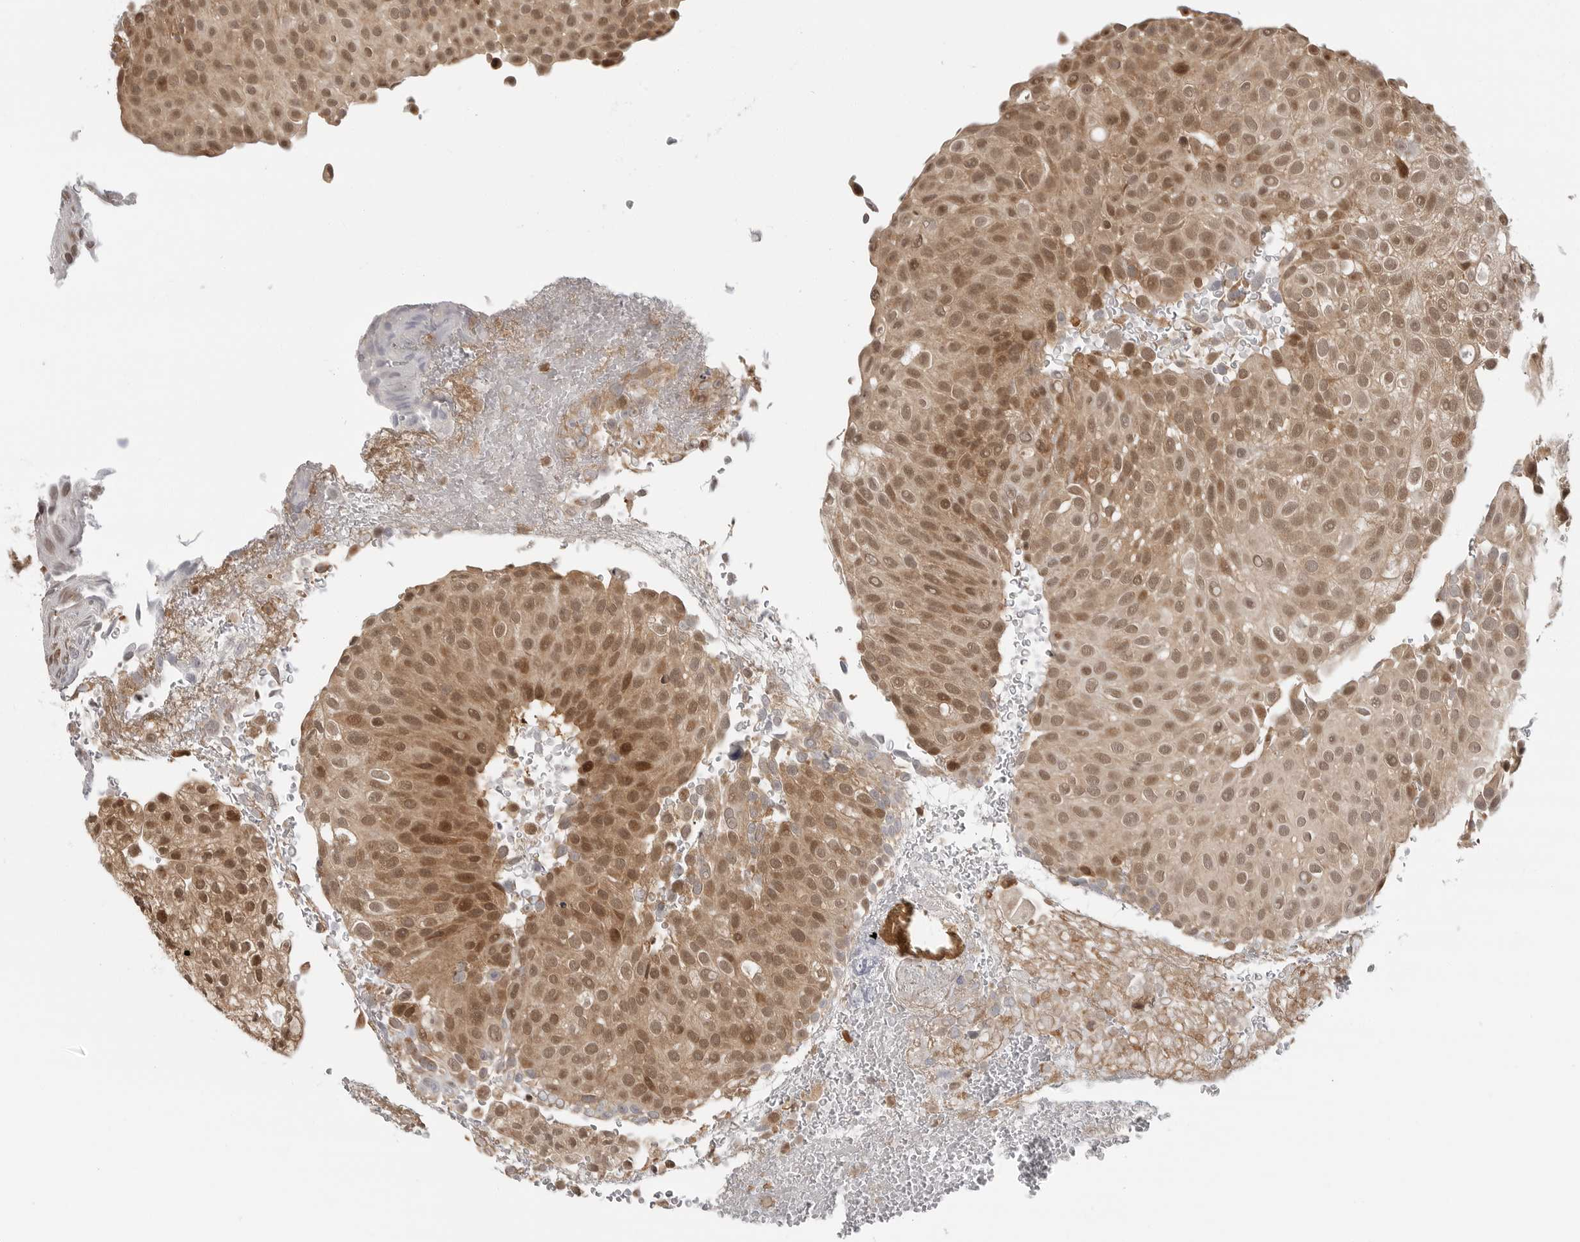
{"staining": {"intensity": "moderate", "quantity": ">75%", "location": "cytoplasmic/membranous,nuclear"}, "tissue": "urothelial cancer", "cell_type": "Tumor cells", "image_type": "cancer", "snomed": [{"axis": "morphology", "description": "Urothelial carcinoma, Low grade"}, {"axis": "topography", "description": "Urinary bladder"}], "caption": "IHC micrograph of neoplastic tissue: human urothelial carcinoma (low-grade) stained using immunohistochemistry (IHC) exhibits medium levels of moderate protein expression localized specifically in the cytoplasmic/membranous and nuclear of tumor cells, appearing as a cytoplasmic/membranous and nuclear brown color.", "gene": "SZRD1", "patient": {"sex": "male", "age": 78}}